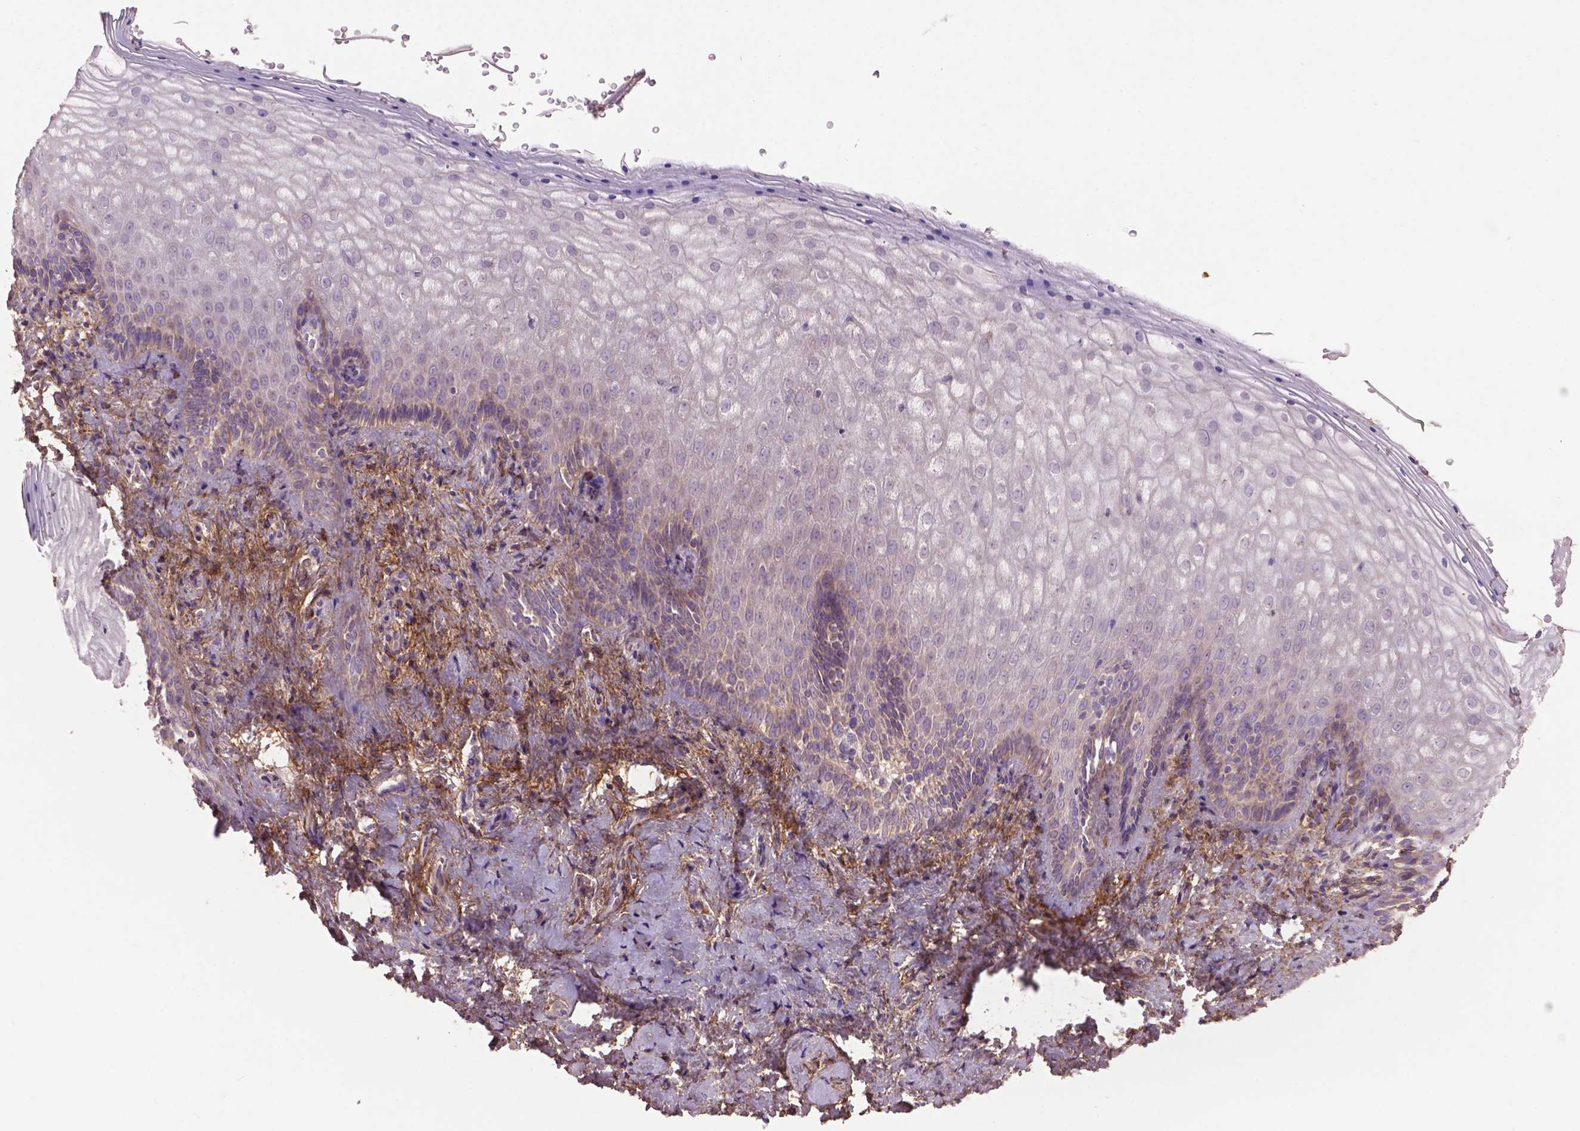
{"staining": {"intensity": "negative", "quantity": "none", "location": "none"}, "tissue": "vagina", "cell_type": "Squamous epithelial cells", "image_type": "normal", "snomed": [{"axis": "morphology", "description": "Normal tissue, NOS"}, {"axis": "topography", "description": "Vagina"}], "caption": "Image shows no significant protein staining in squamous epithelial cells of normal vagina. Nuclei are stained in blue.", "gene": "LRRC3C", "patient": {"sex": "female", "age": 42}}